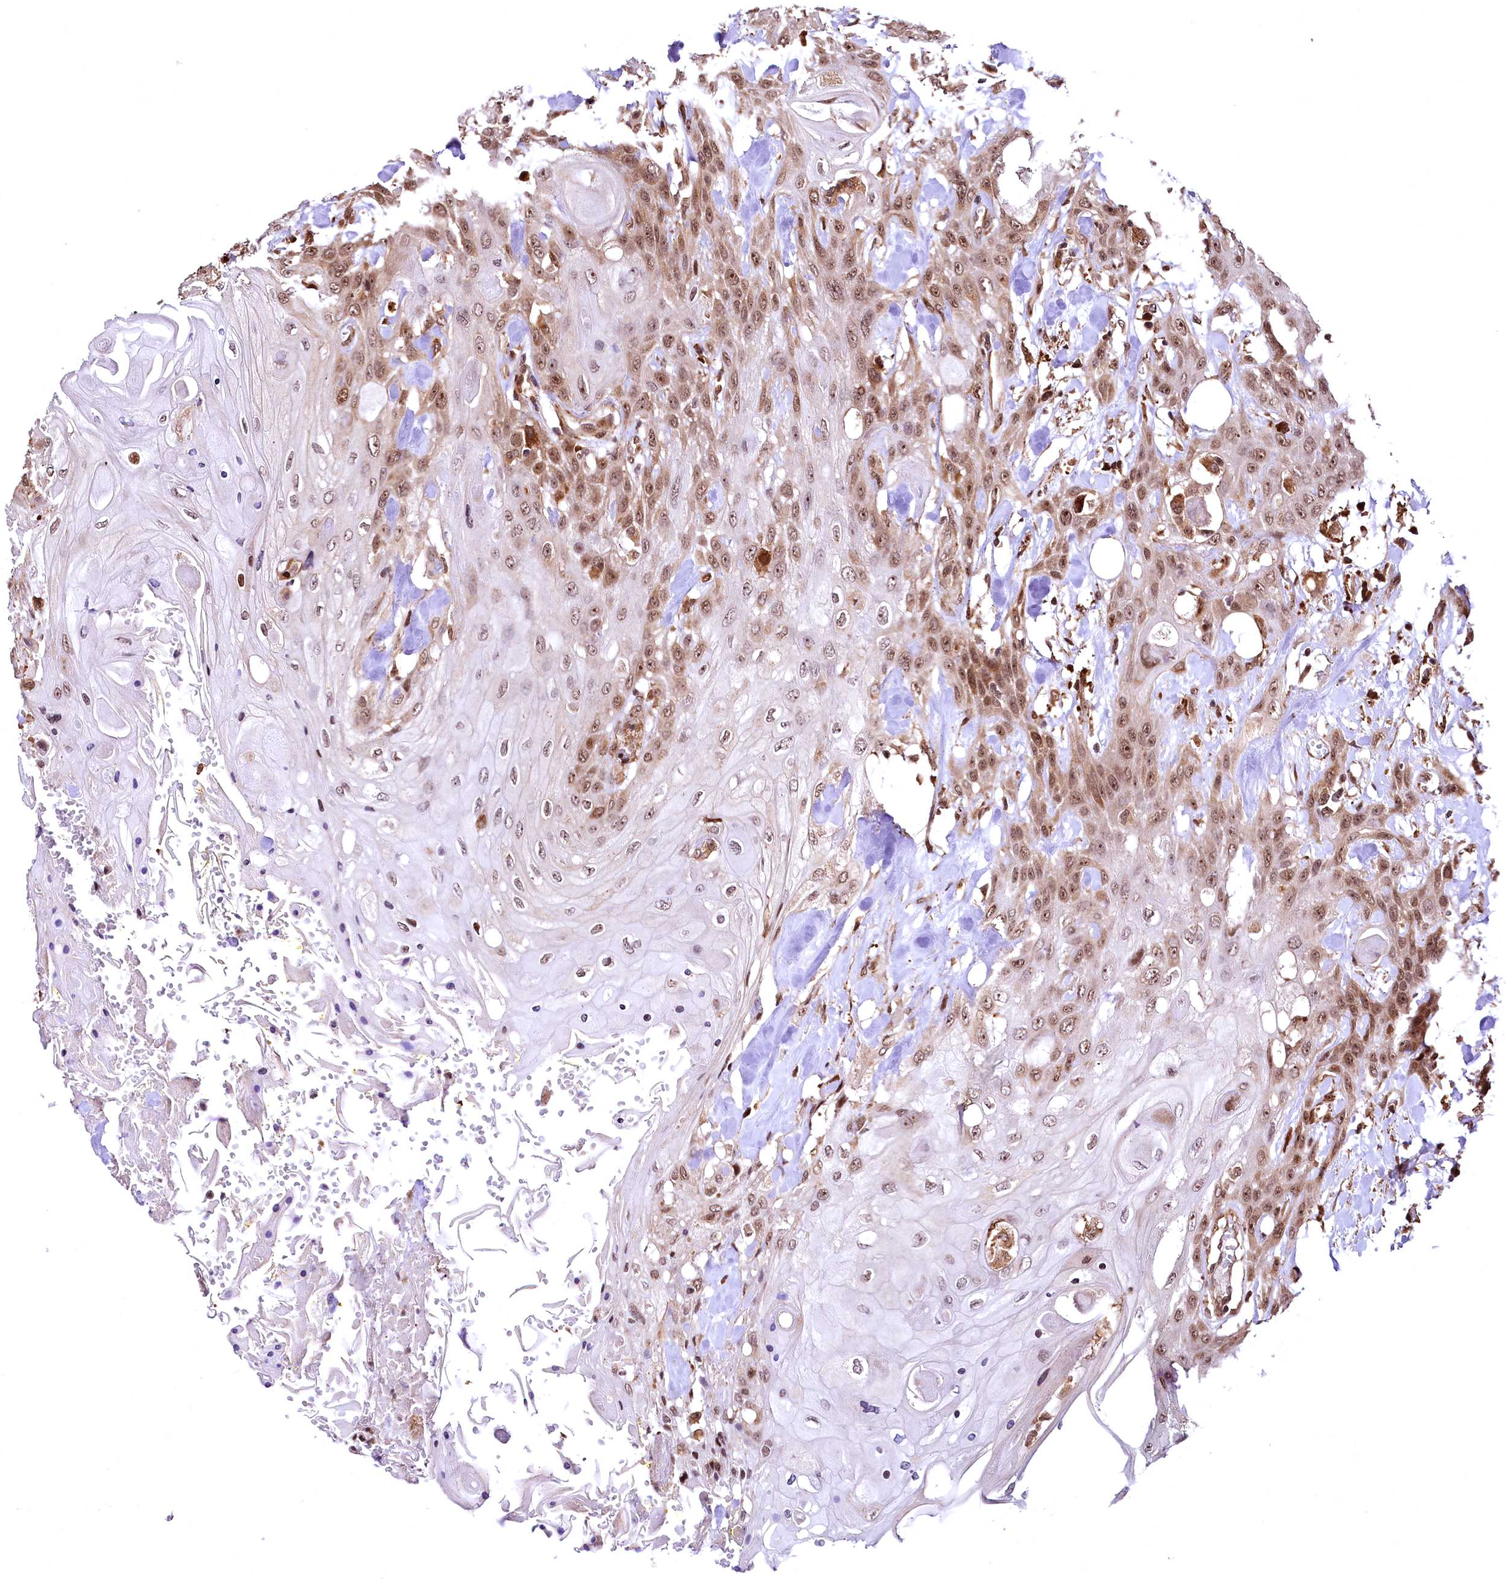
{"staining": {"intensity": "moderate", "quantity": "25%-75%", "location": "nuclear"}, "tissue": "head and neck cancer", "cell_type": "Tumor cells", "image_type": "cancer", "snomed": [{"axis": "morphology", "description": "Squamous cell carcinoma, NOS"}, {"axis": "topography", "description": "Head-Neck"}], "caption": "Immunohistochemistry (IHC) micrograph of human head and neck cancer (squamous cell carcinoma) stained for a protein (brown), which displays medium levels of moderate nuclear expression in about 25%-75% of tumor cells.", "gene": "PDS5B", "patient": {"sex": "female", "age": 43}}